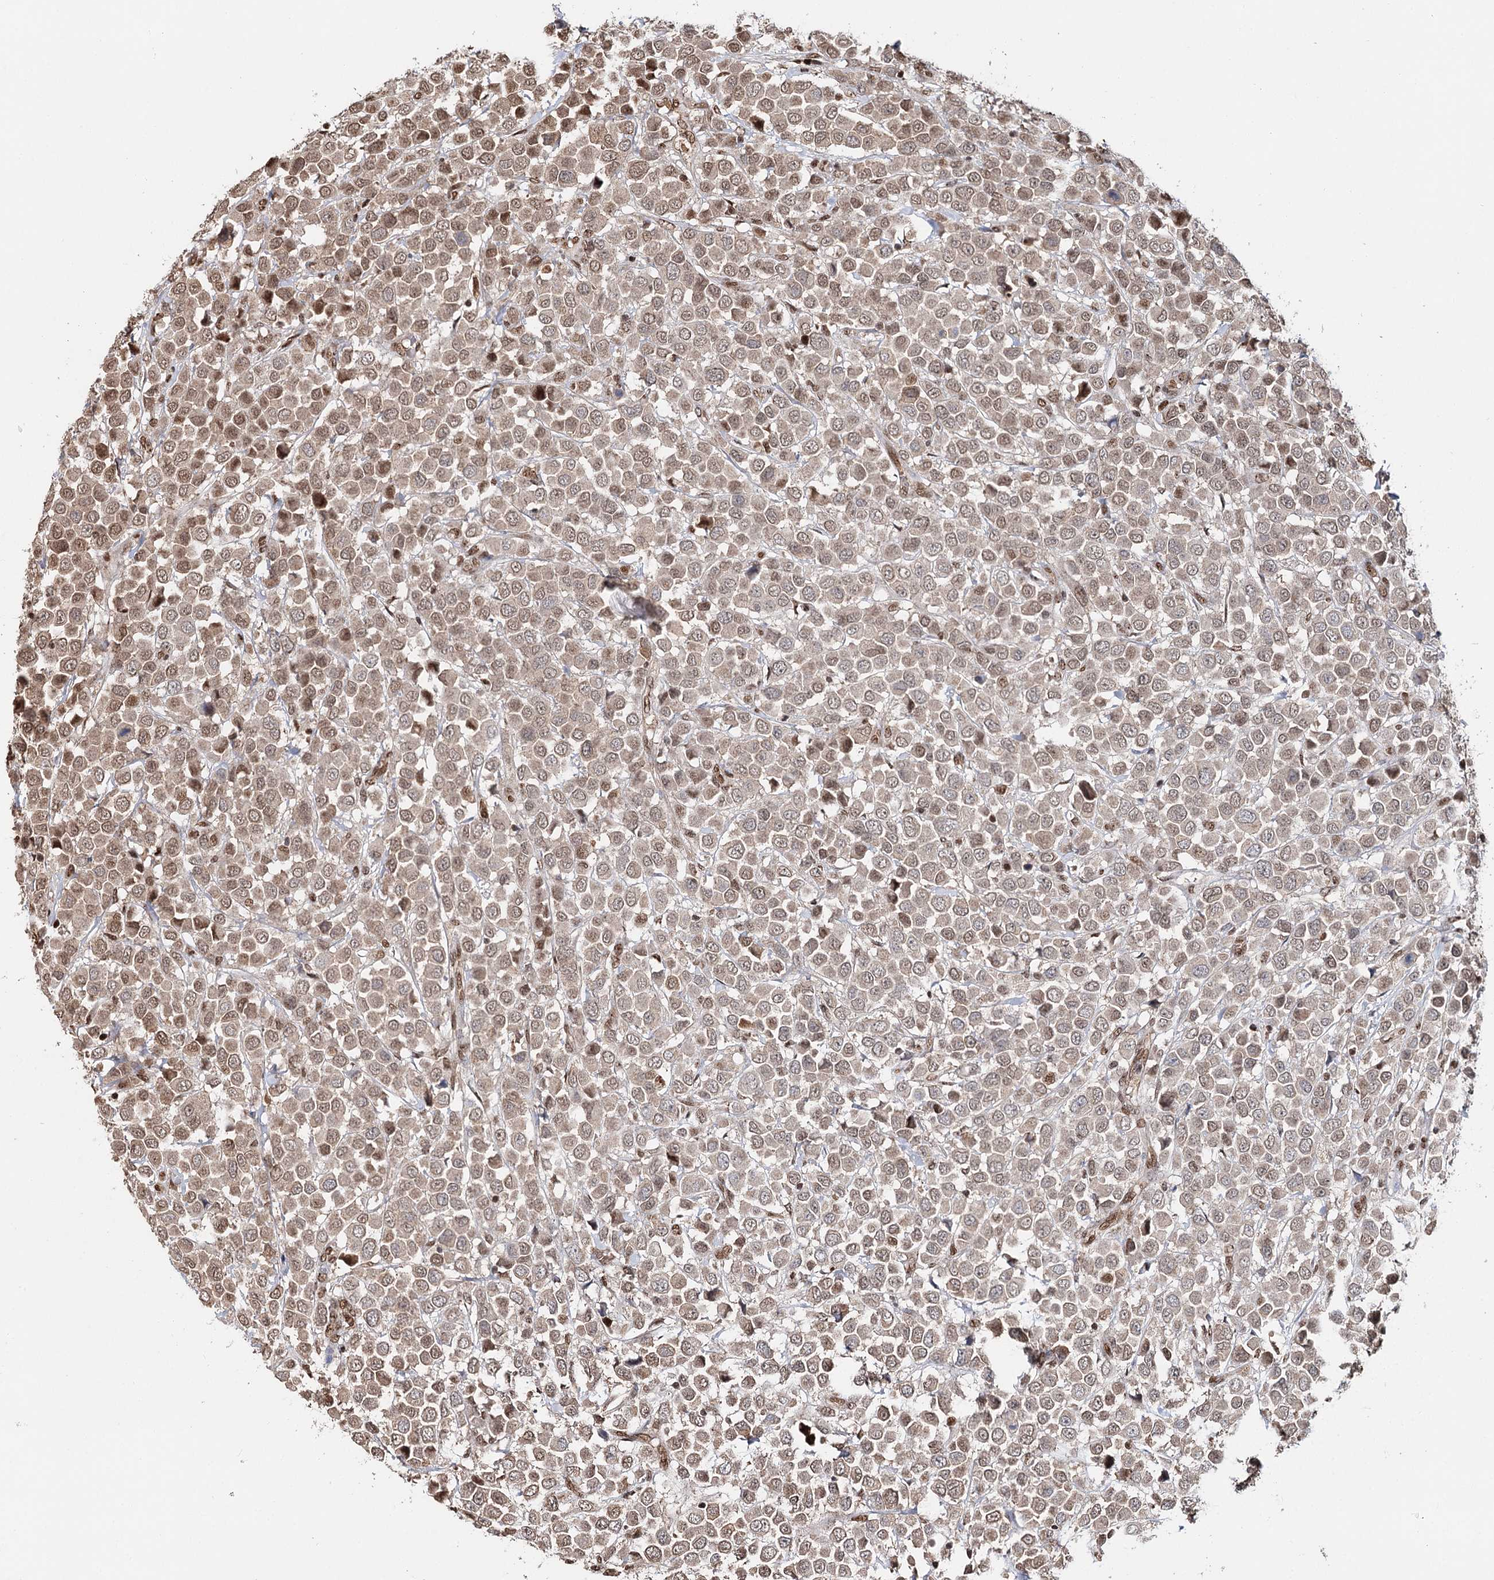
{"staining": {"intensity": "moderate", "quantity": "25%-75%", "location": "nuclear"}, "tissue": "breast cancer", "cell_type": "Tumor cells", "image_type": "cancer", "snomed": [{"axis": "morphology", "description": "Duct carcinoma"}, {"axis": "topography", "description": "Breast"}], "caption": "Breast cancer (infiltrating ductal carcinoma) stained with IHC demonstrates moderate nuclear positivity in approximately 25%-75% of tumor cells.", "gene": "RPS27A", "patient": {"sex": "female", "age": 61}}